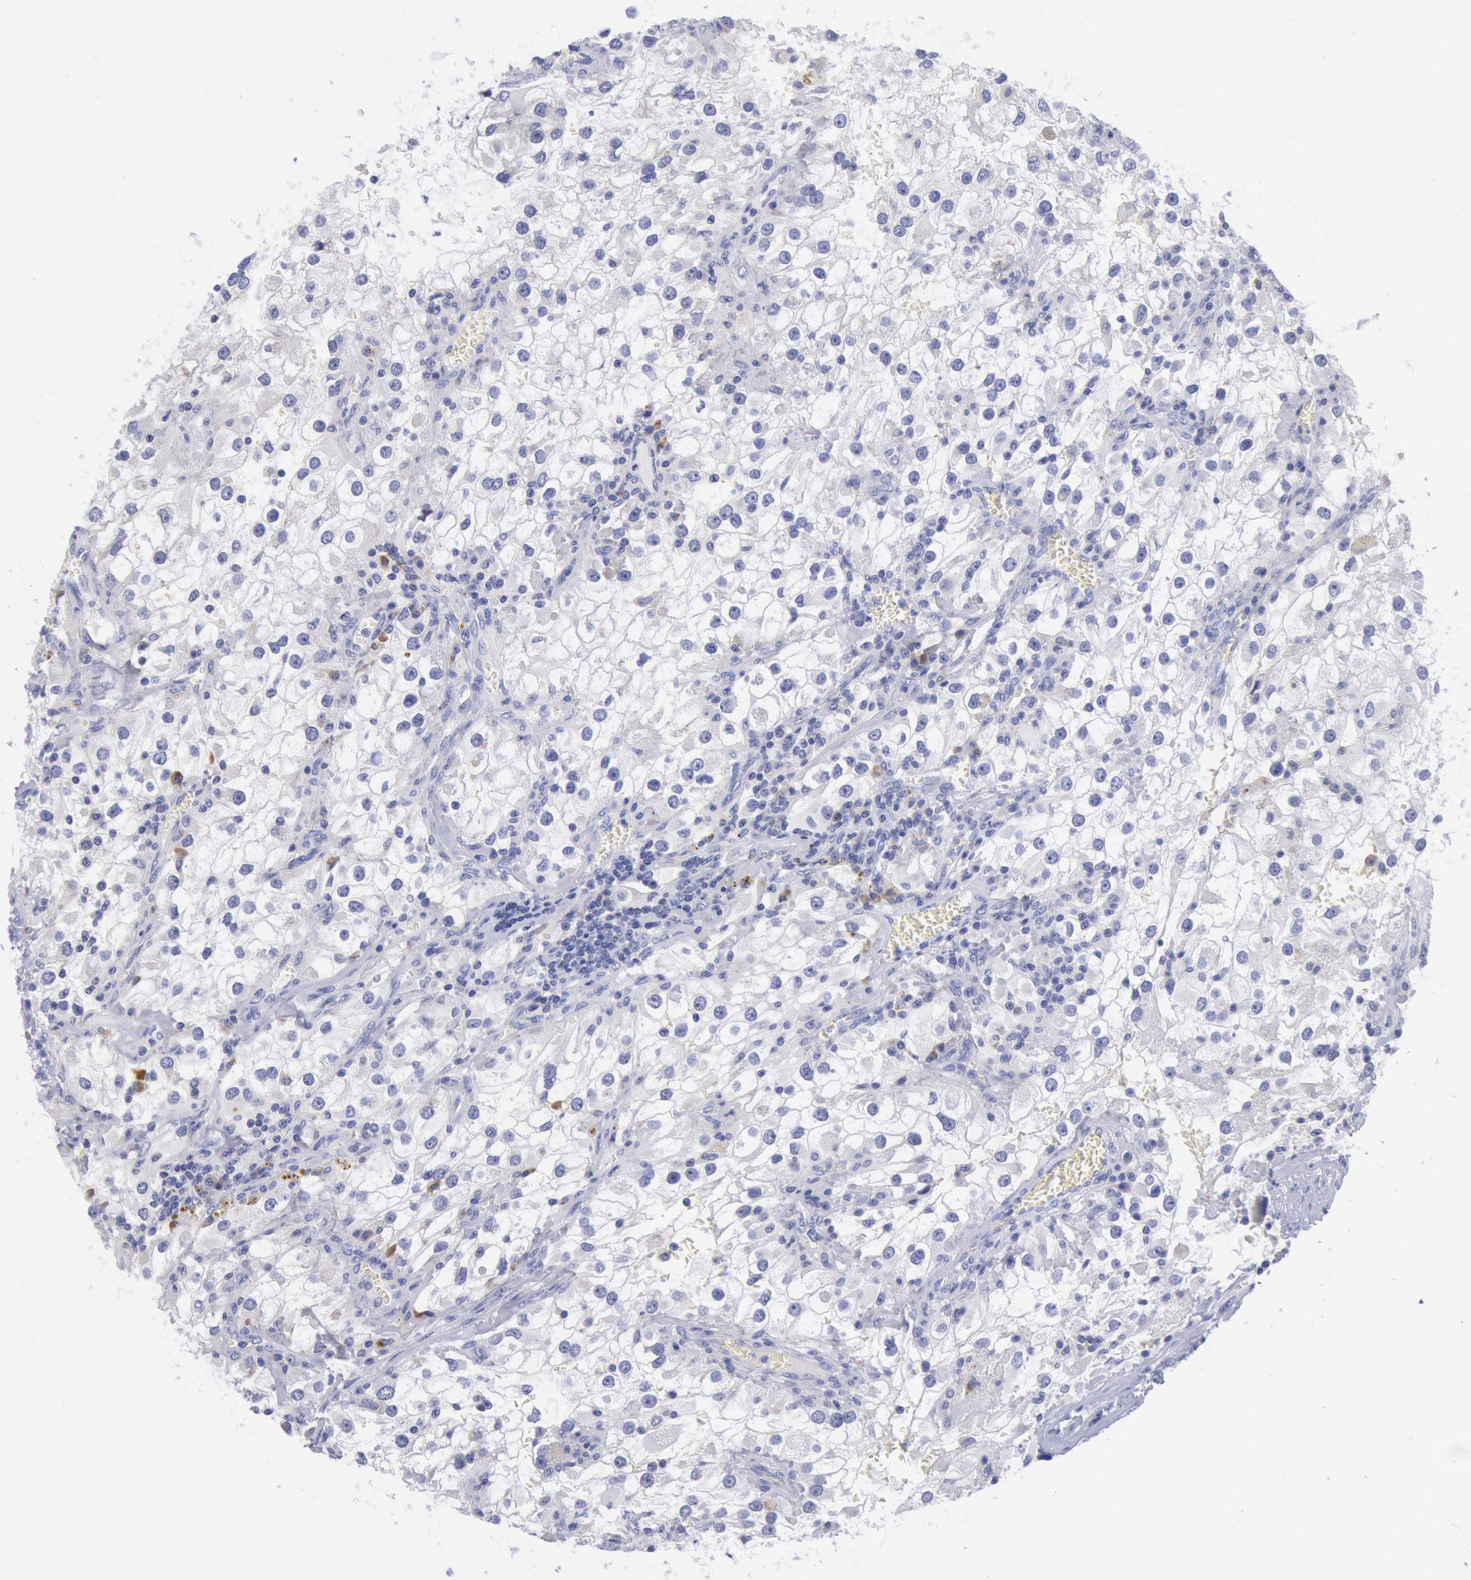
{"staining": {"intensity": "negative", "quantity": "none", "location": "none"}, "tissue": "renal cancer", "cell_type": "Tumor cells", "image_type": "cancer", "snomed": [{"axis": "morphology", "description": "Adenocarcinoma, NOS"}, {"axis": "topography", "description": "Kidney"}], "caption": "This is an IHC micrograph of renal cancer. There is no staining in tumor cells.", "gene": "GAL3ST1", "patient": {"sex": "female", "age": 52}}